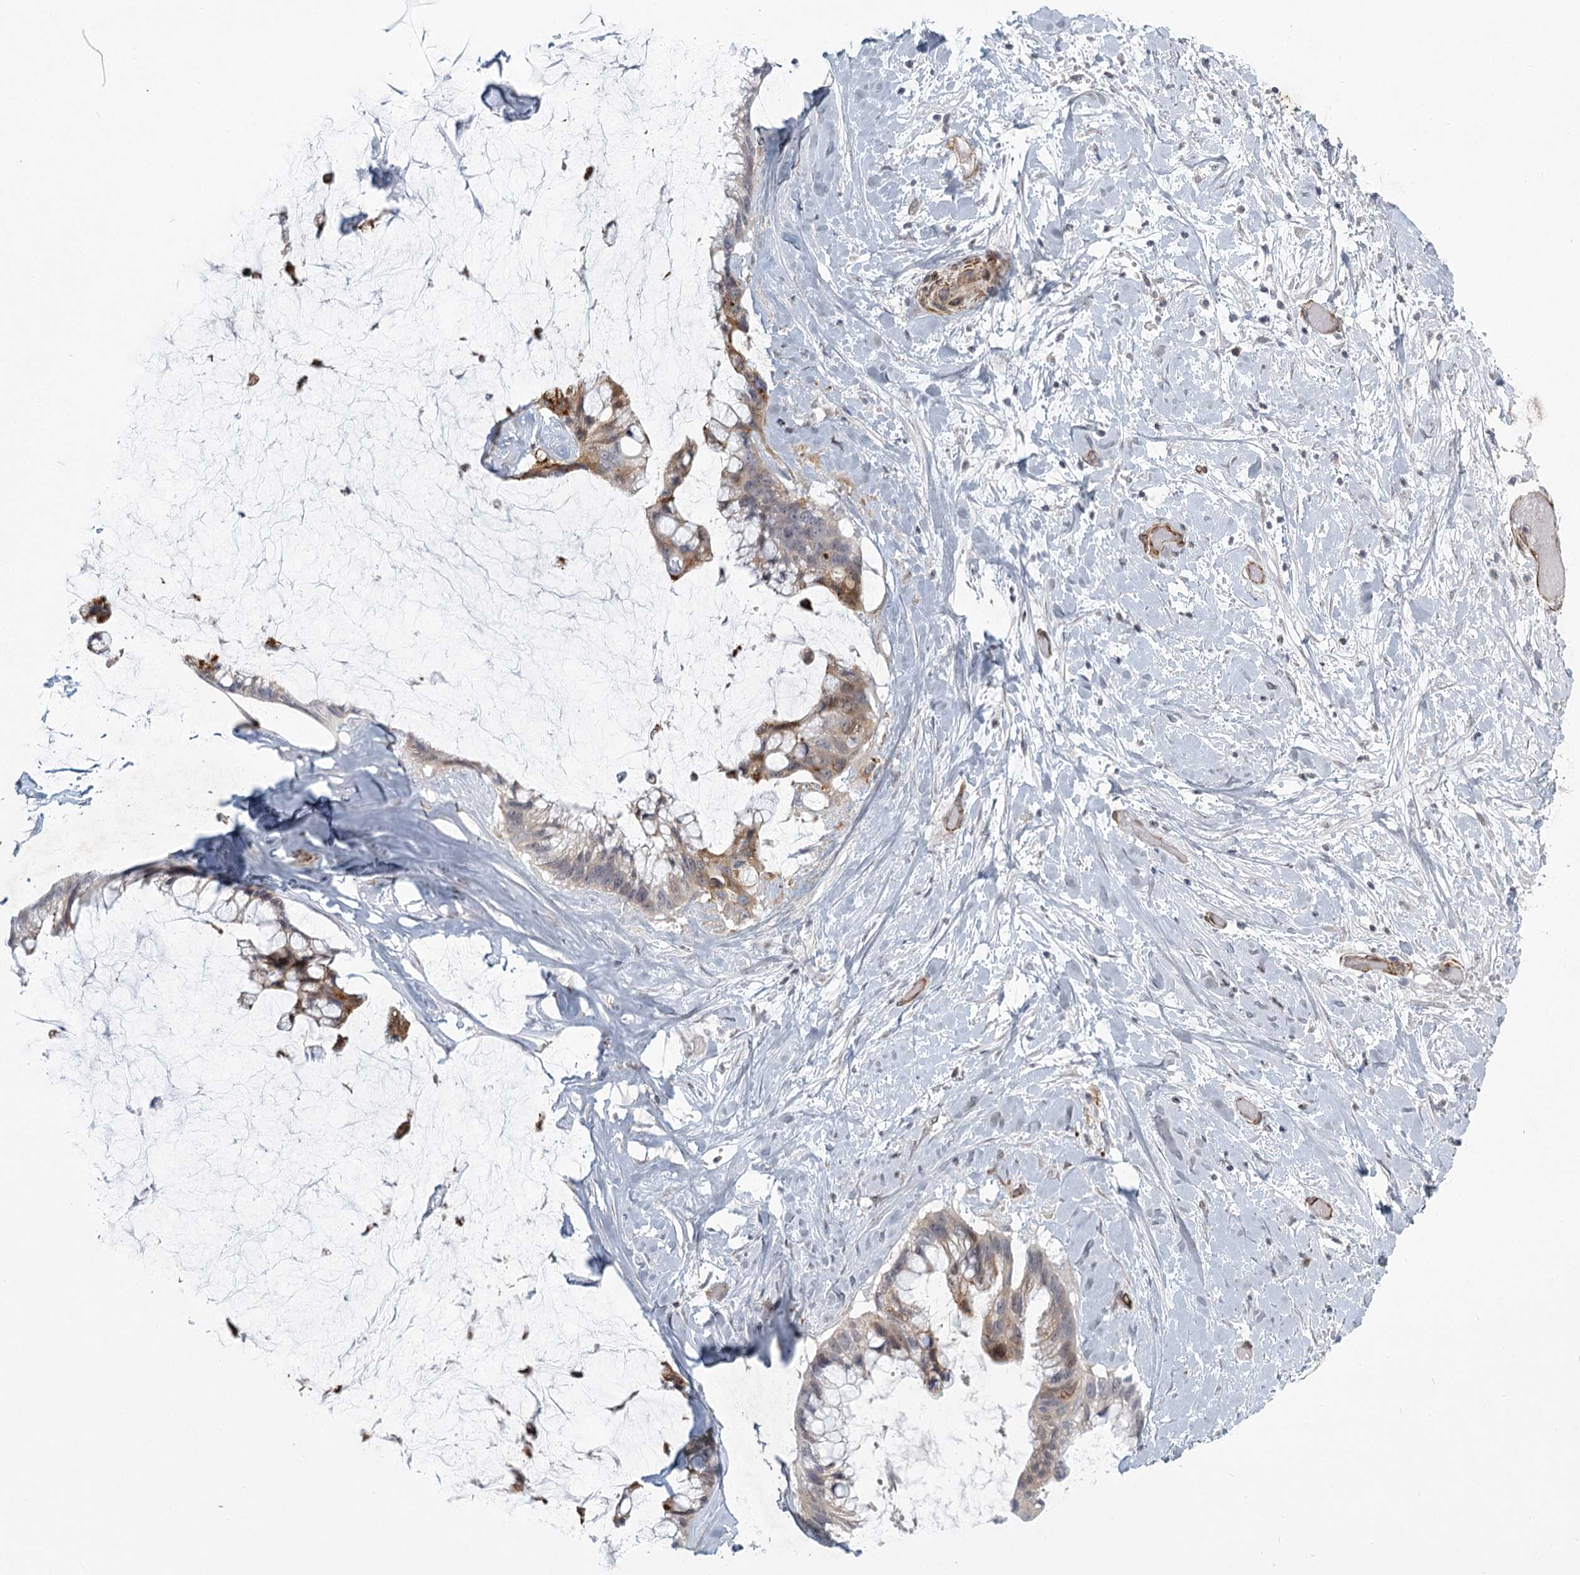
{"staining": {"intensity": "weak", "quantity": "25%-75%", "location": "cytoplasmic/membranous"}, "tissue": "ovarian cancer", "cell_type": "Tumor cells", "image_type": "cancer", "snomed": [{"axis": "morphology", "description": "Cystadenocarcinoma, mucinous, NOS"}, {"axis": "topography", "description": "Ovary"}], "caption": "Tumor cells display low levels of weak cytoplasmic/membranous staining in about 25%-75% of cells in human ovarian cancer (mucinous cystadenocarcinoma).", "gene": "MEPE", "patient": {"sex": "female", "age": 39}}